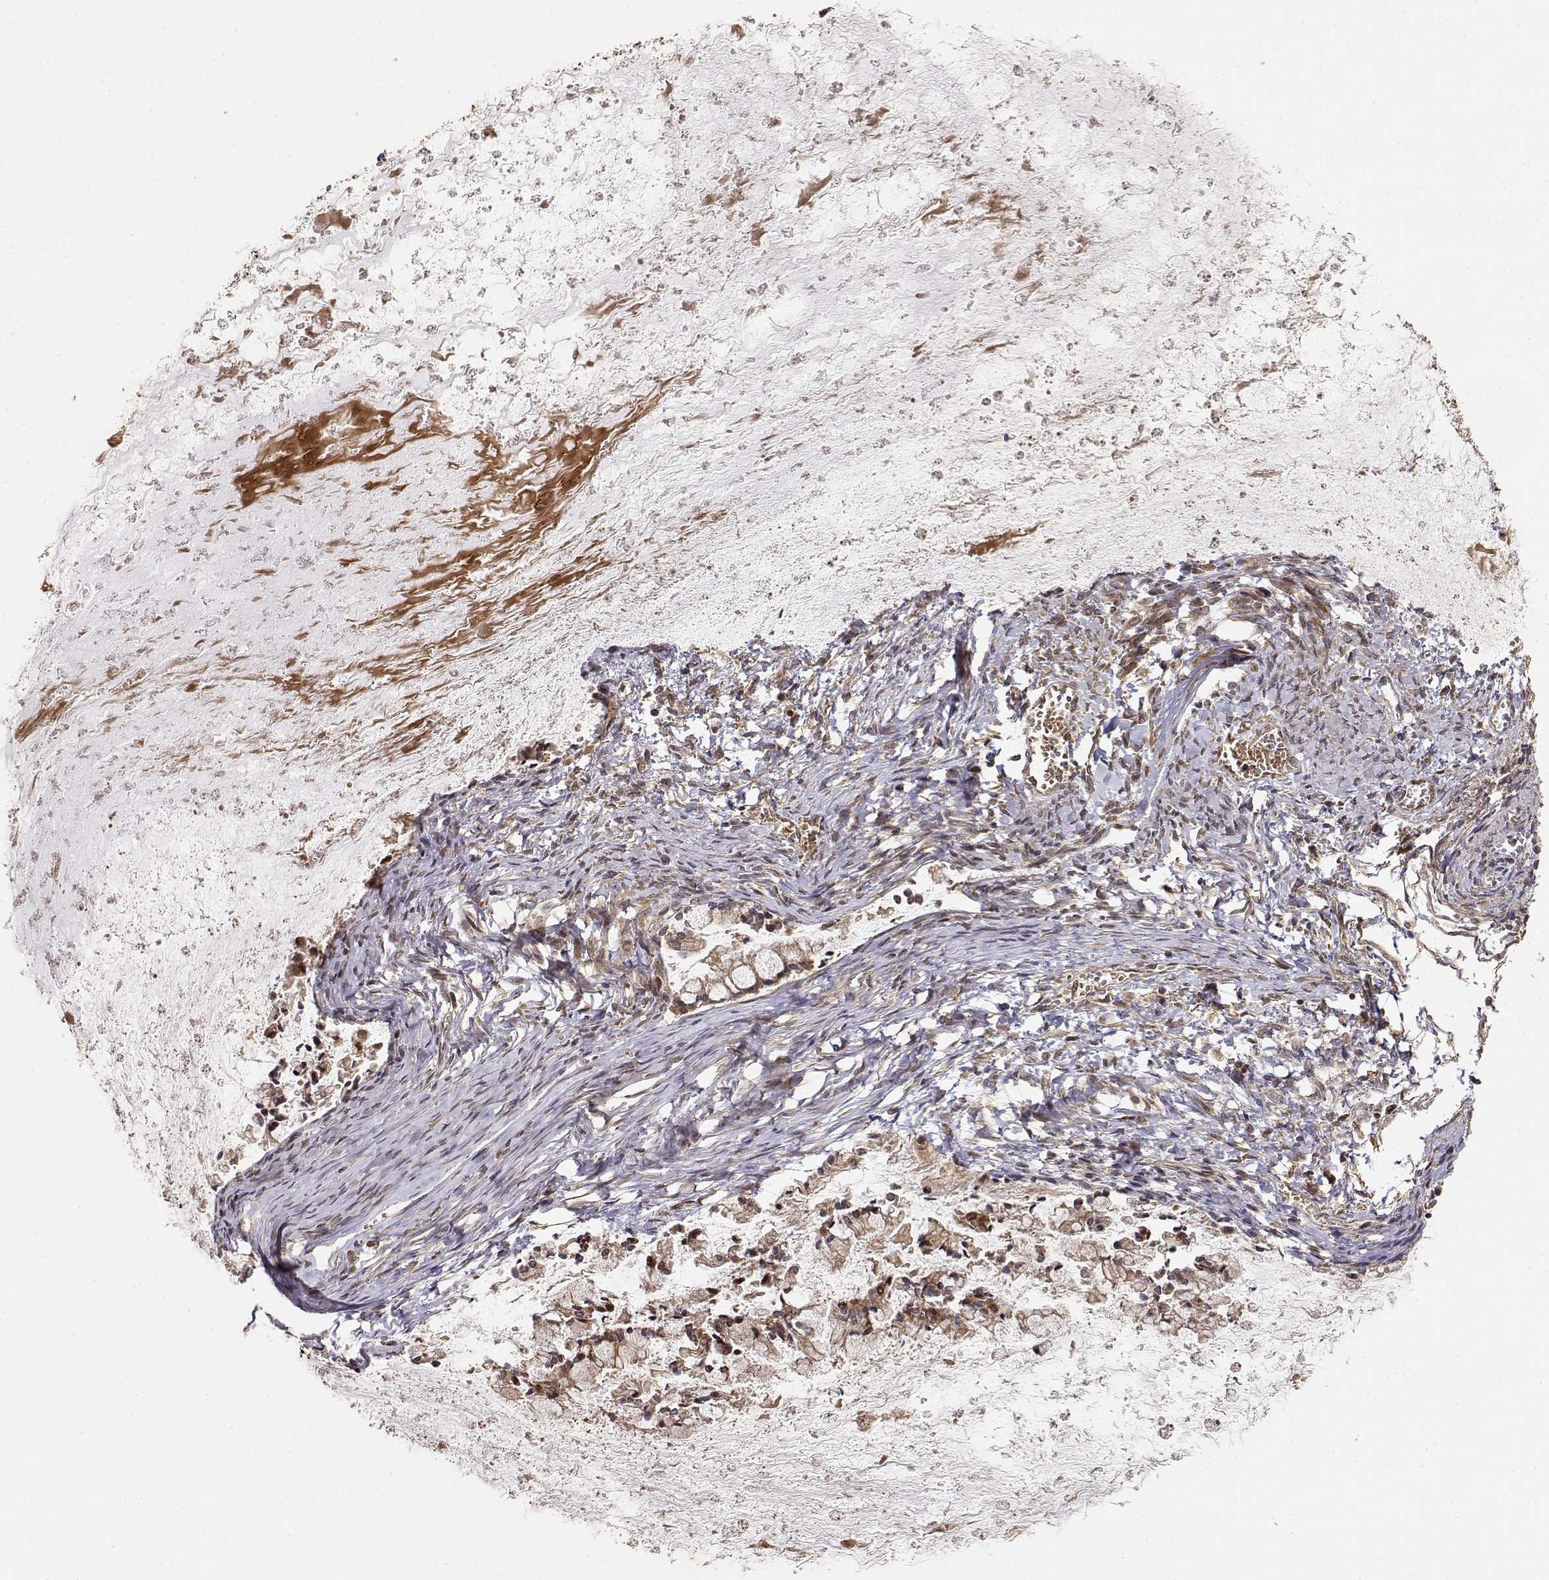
{"staining": {"intensity": "weak", "quantity": ">75%", "location": "cytoplasmic/membranous"}, "tissue": "ovarian cancer", "cell_type": "Tumor cells", "image_type": "cancer", "snomed": [{"axis": "morphology", "description": "Cystadenocarcinoma, mucinous, NOS"}, {"axis": "topography", "description": "Ovary"}], "caption": "Ovarian mucinous cystadenocarcinoma stained with a brown dye shows weak cytoplasmic/membranous positive expression in about >75% of tumor cells.", "gene": "PICK1", "patient": {"sex": "female", "age": 67}}